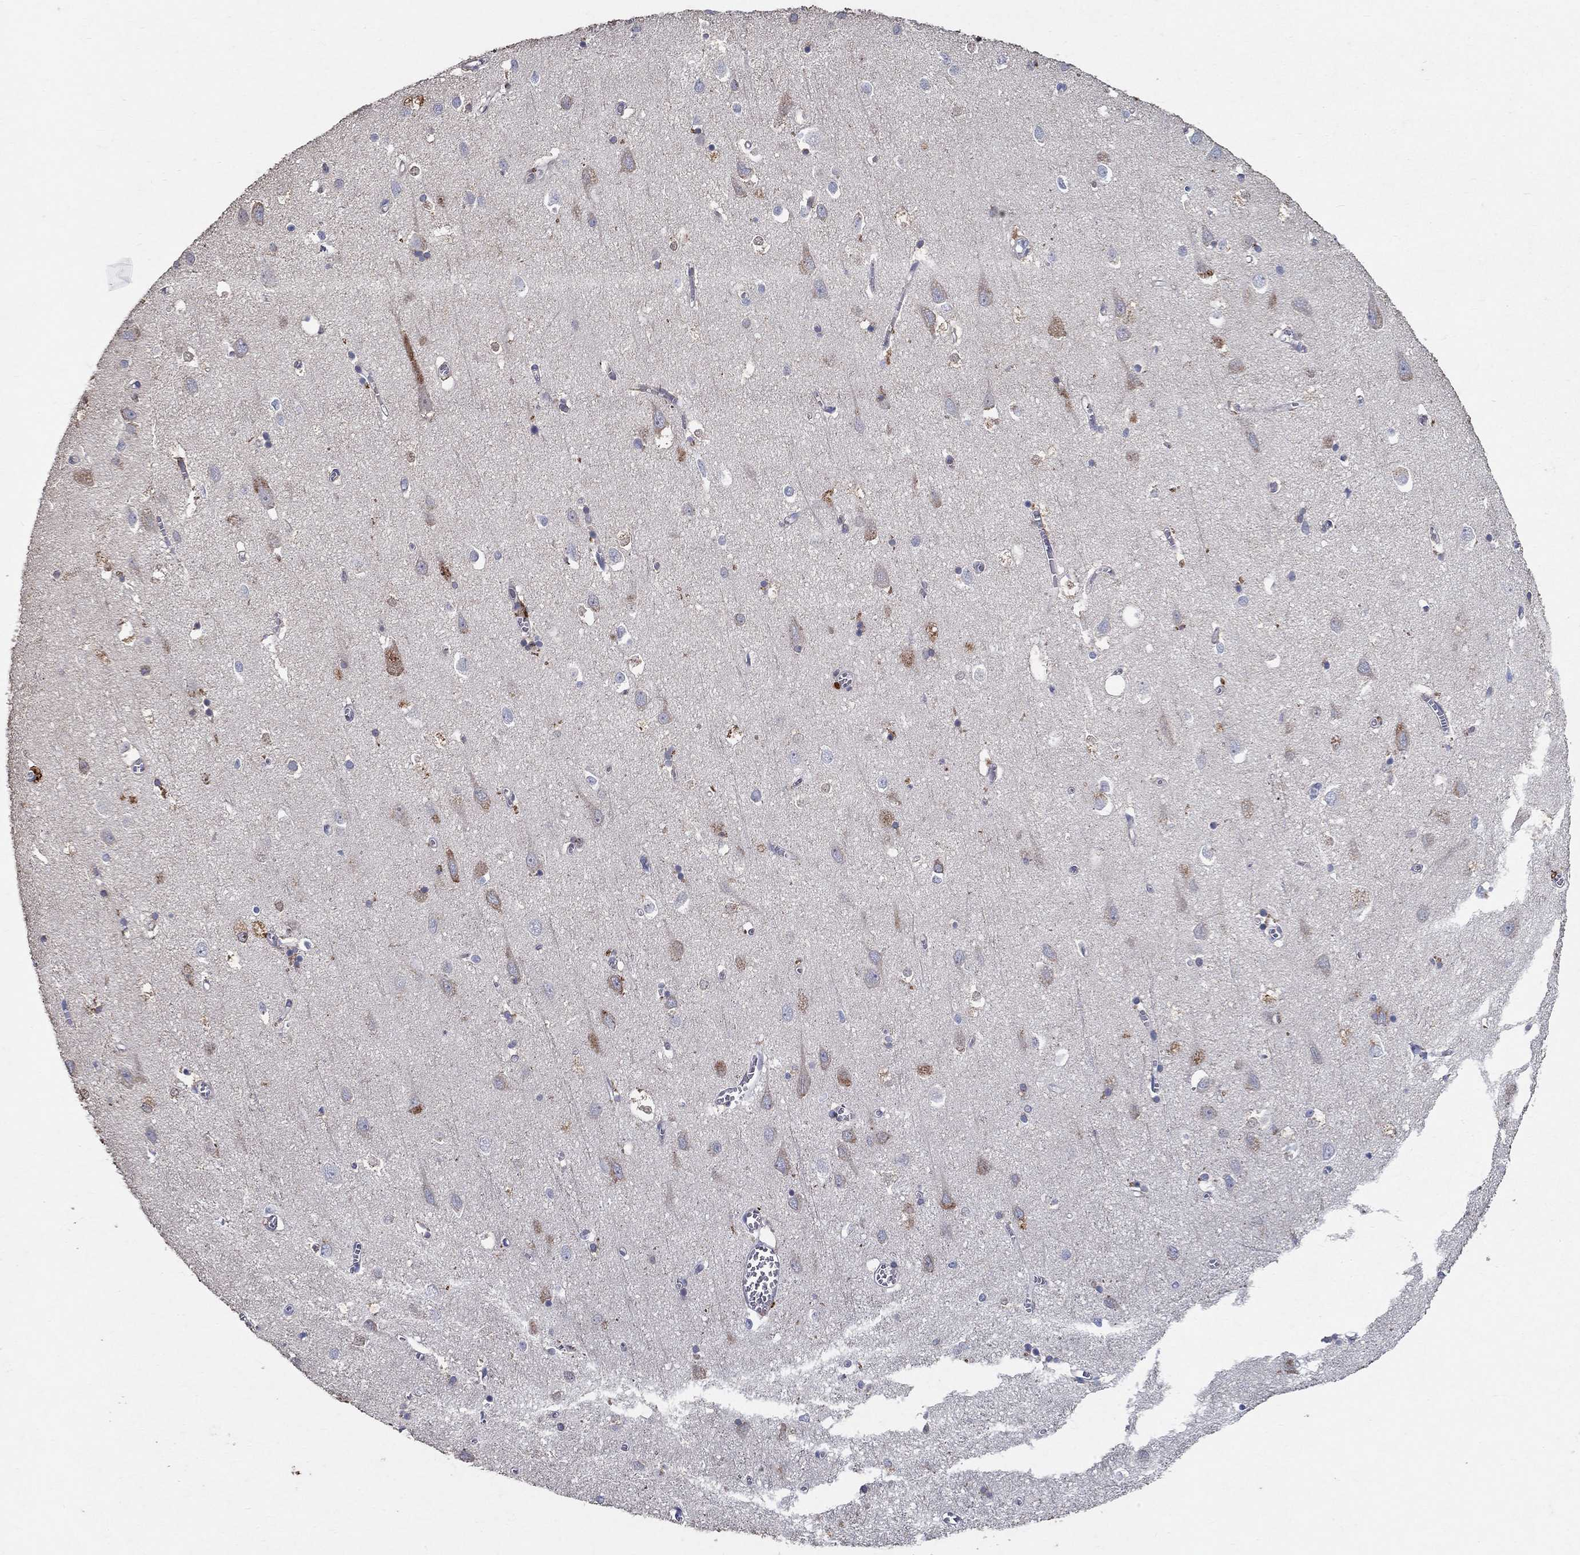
{"staining": {"intensity": "negative", "quantity": "none", "location": "none"}, "tissue": "cerebral cortex", "cell_type": "Endothelial cells", "image_type": "normal", "snomed": [{"axis": "morphology", "description": "Normal tissue, NOS"}, {"axis": "topography", "description": "Cerebral cortex"}], "caption": "Immunohistochemistry micrograph of unremarkable cerebral cortex: human cerebral cortex stained with DAB (3,3'-diaminobenzidine) reveals no significant protein positivity in endothelial cells. (DAB (3,3'-diaminobenzidine) immunohistochemistry with hematoxylin counter stain).", "gene": "PROZ", "patient": {"sex": "male", "age": 70}}